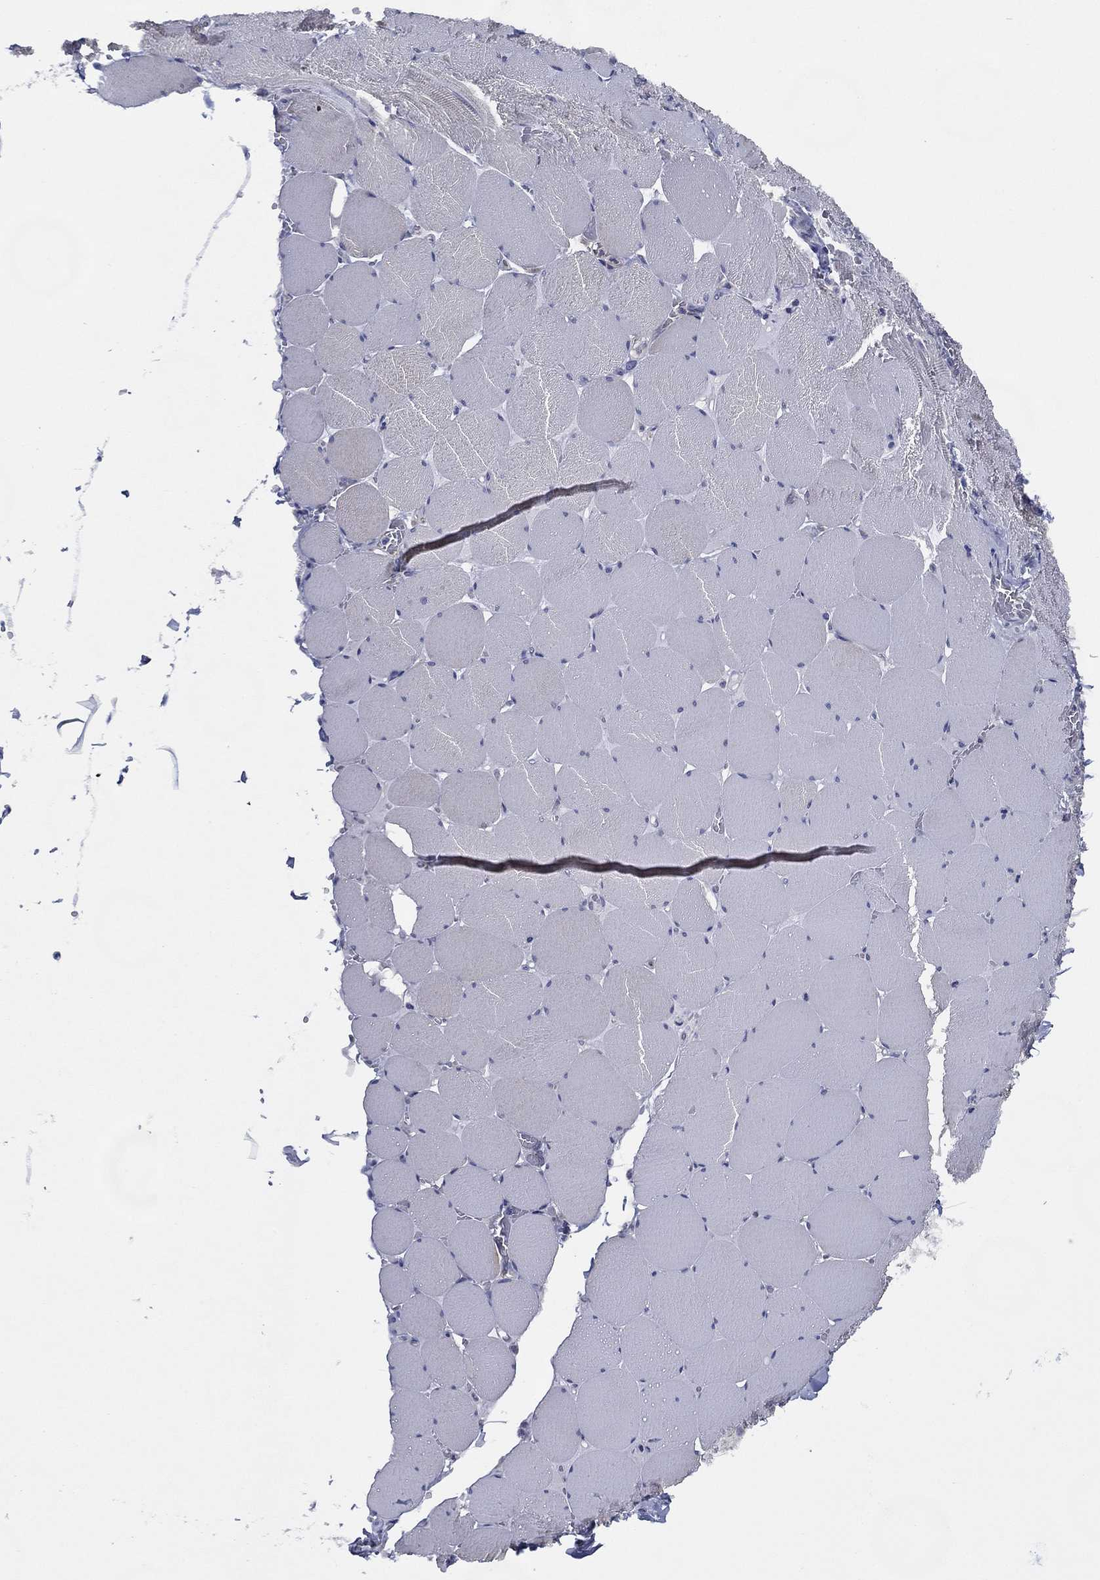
{"staining": {"intensity": "negative", "quantity": "none", "location": "none"}, "tissue": "skeletal muscle", "cell_type": "Myocytes", "image_type": "normal", "snomed": [{"axis": "morphology", "description": "Normal tissue, NOS"}, {"axis": "morphology", "description": "Malignant melanoma, Metastatic site"}, {"axis": "topography", "description": "Skeletal muscle"}], "caption": "An immunohistochemistry photomicrograph of unremarkable skeletal muscle is shown. There is no staining in myocytes of skeletal muscle. (DAB IHC with hematoxylin counter stain).", "gene": "ZNF223", "patient": {"sex": "male", "age": 50}}